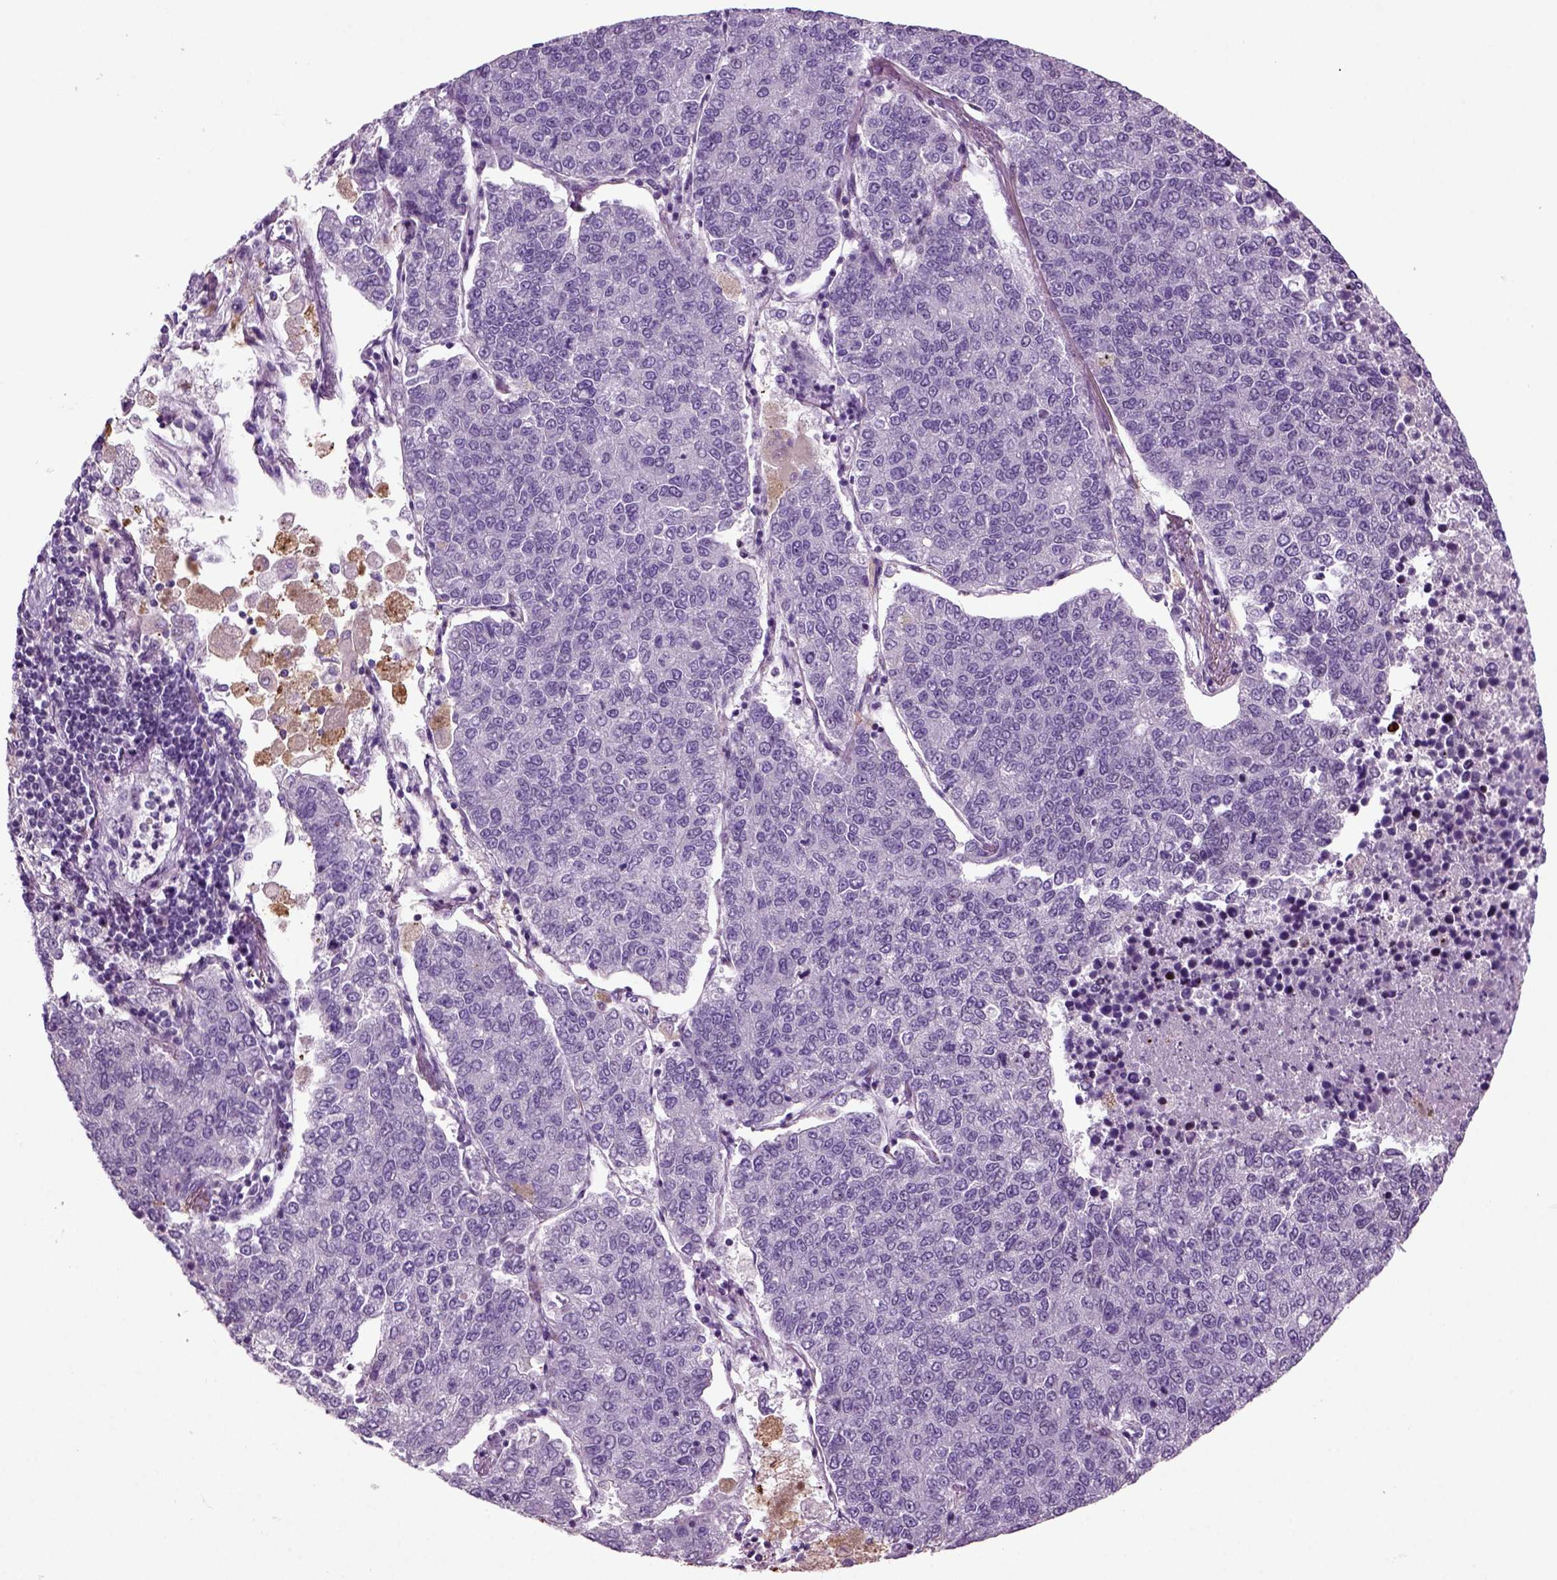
{"staining": {"intensity": "negative", "quantity": "none", "location": "none"}, "tissue": "lung cancer", "cell_type": "Tumor cells", "image_type": "cancer", "snomed": [{"axis": "morphology", "description": "Adenocarcinoma, NOS"}, {"axis": "topography", "description": "Lung"}], "caption": "The immunohistochemistry (IHC) histopathology image has no significant staining in tumor cells of lung adenocarcinoma tissue. Brightfield microscopy of immunohistochemistry stained with DAB (3,3'-diaminobenzidine) (brown) and hematoxylin (blue), captured at high magnification.", "gene": "ARID3A", "patient": {"sex": "male", "age": 49}}